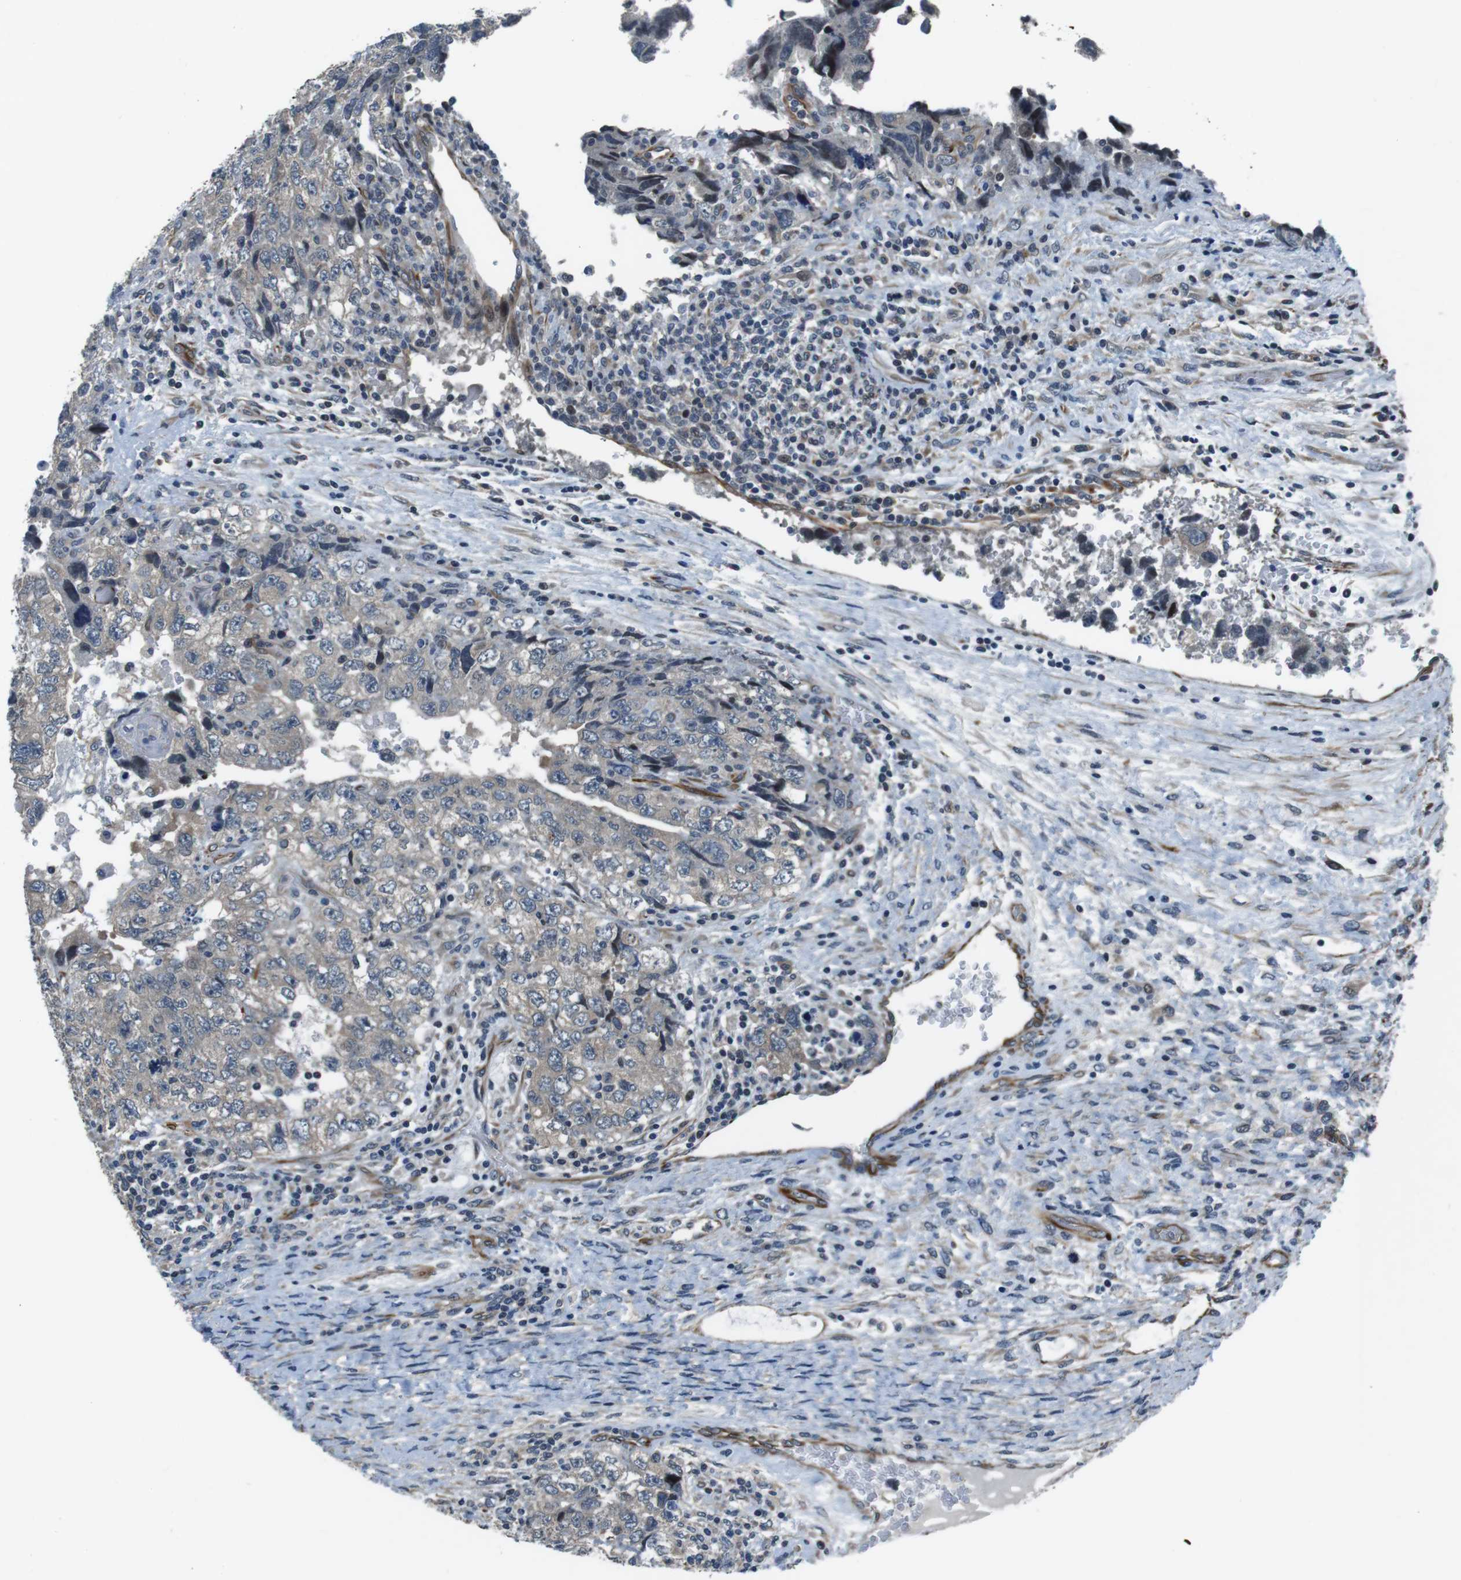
{"staining": {"intensity": "negative", "quantity": "none", "location": "none"}, "tissue": "testis cancer", "cell_type": "Tumor cells", "image_type": "cancer", "snomed": [{"axis": "morphology", "description": "Carcinoma, Embryonal, NOS"}, {"axis": "topography", "description": "Testis"}], "caption": "Immunohistochemical staining of embryonal carcinoma (testis) shows no significant staining in tumor cells.", "gene": "LRRC49", "patient": {"sex": "male", "age": 36}}